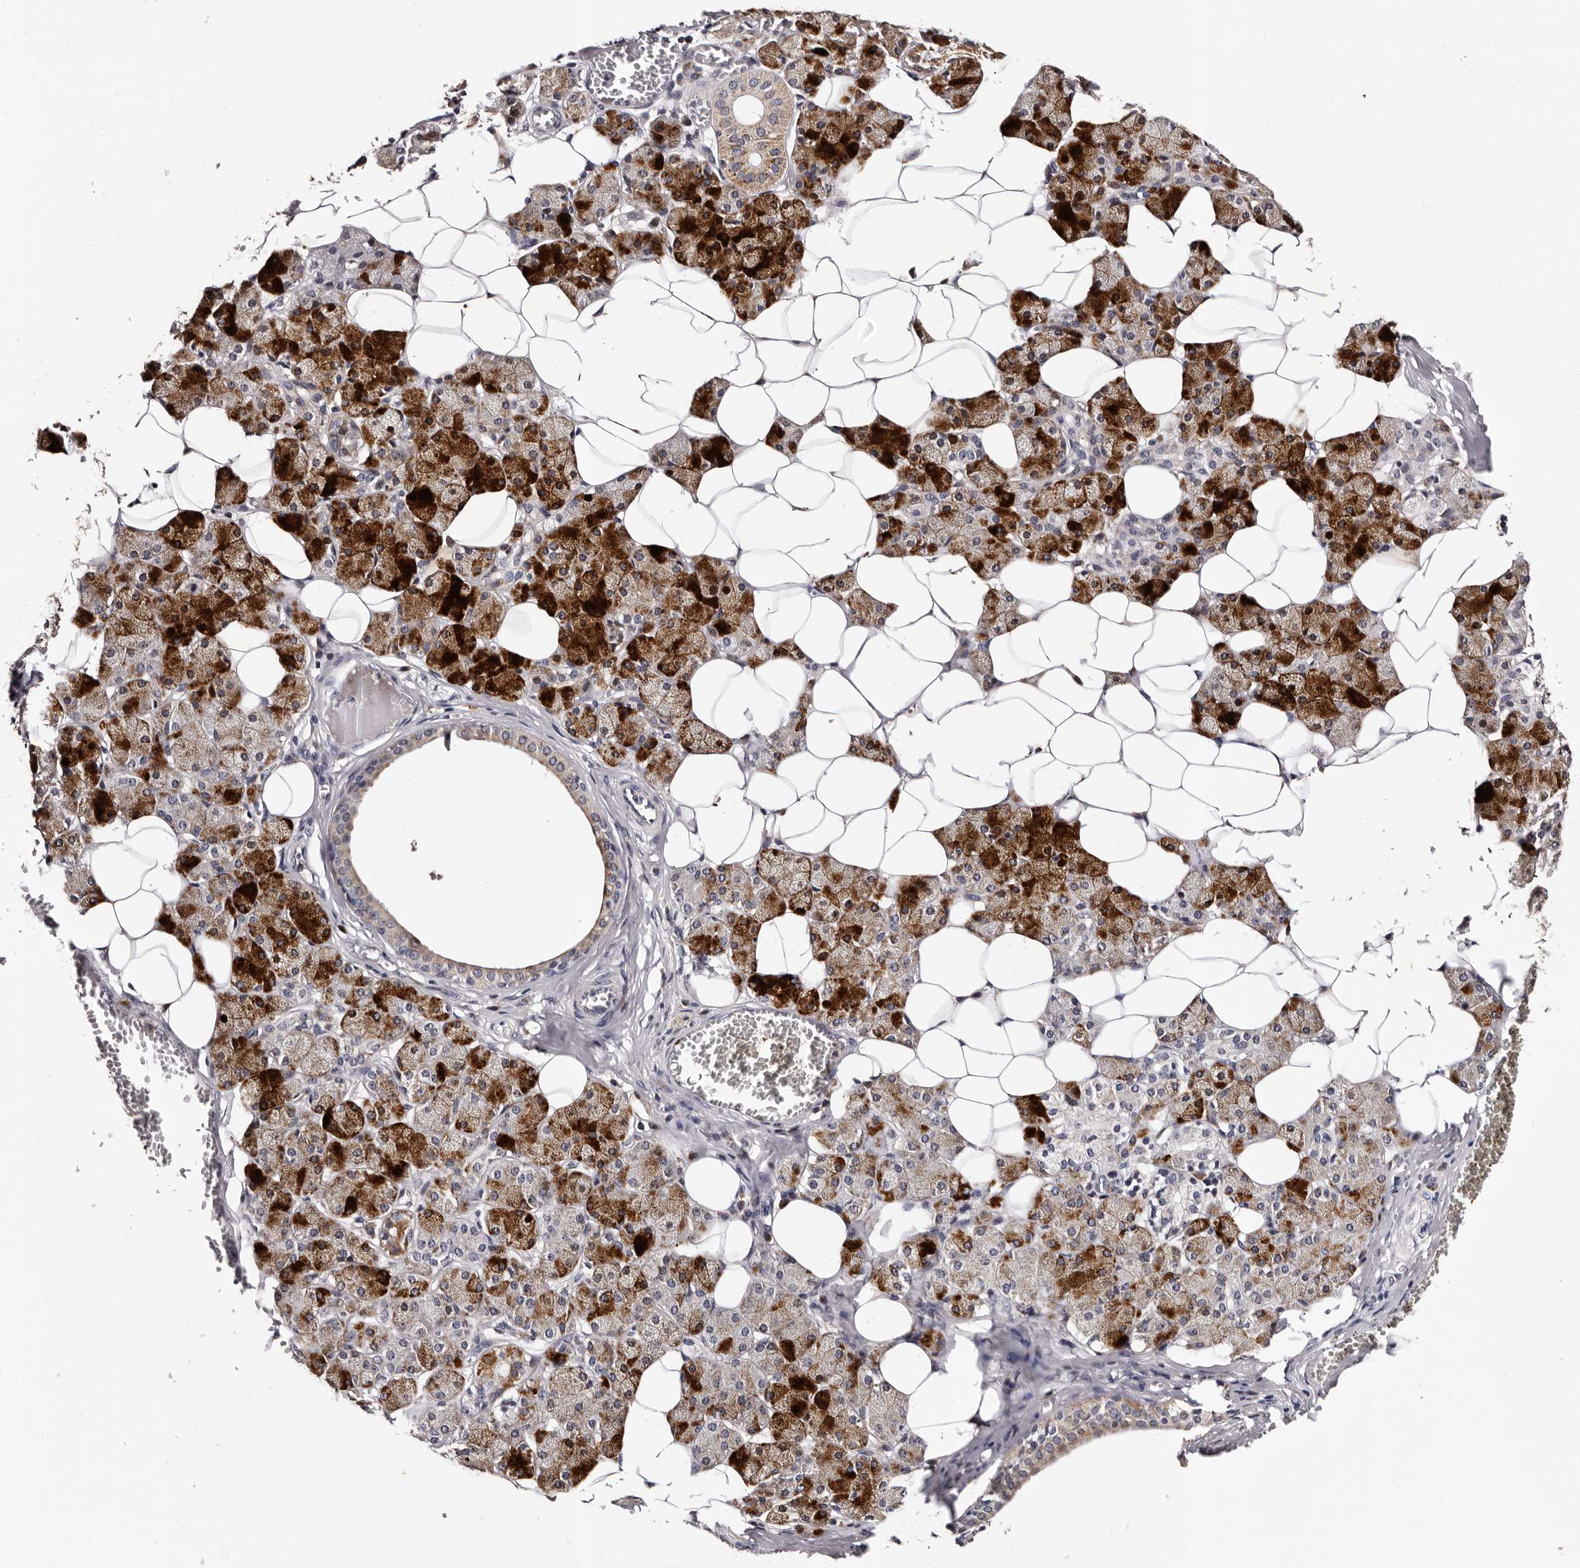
{"staining": {"intensity": "strong", "quantity": "25%-75%", "location": "cytoplasmic/membranous"}, "tissue": "salivary gland", "cell_type": "Glandular cells", "image_type": "normal", "snomed": [{"axis": "morphology", "description": "Normal tissue, NOS"}, {"axis": "topography", "description": "Salivary gland"}], "caption": "Immunohistochemical staining of unremarkable salivary gland exhibits high levels of strong cytoplasmic/membranous positivity in approximately 25%-75% of glandular cells. The staining was performed using DAB to visualize the protein expression in brown, while the nuclei were stained in blue with hematoxylin (Magnification: 20x).", "gene": "TAF4B", "patient": {"sex": "female", "age": 33}}